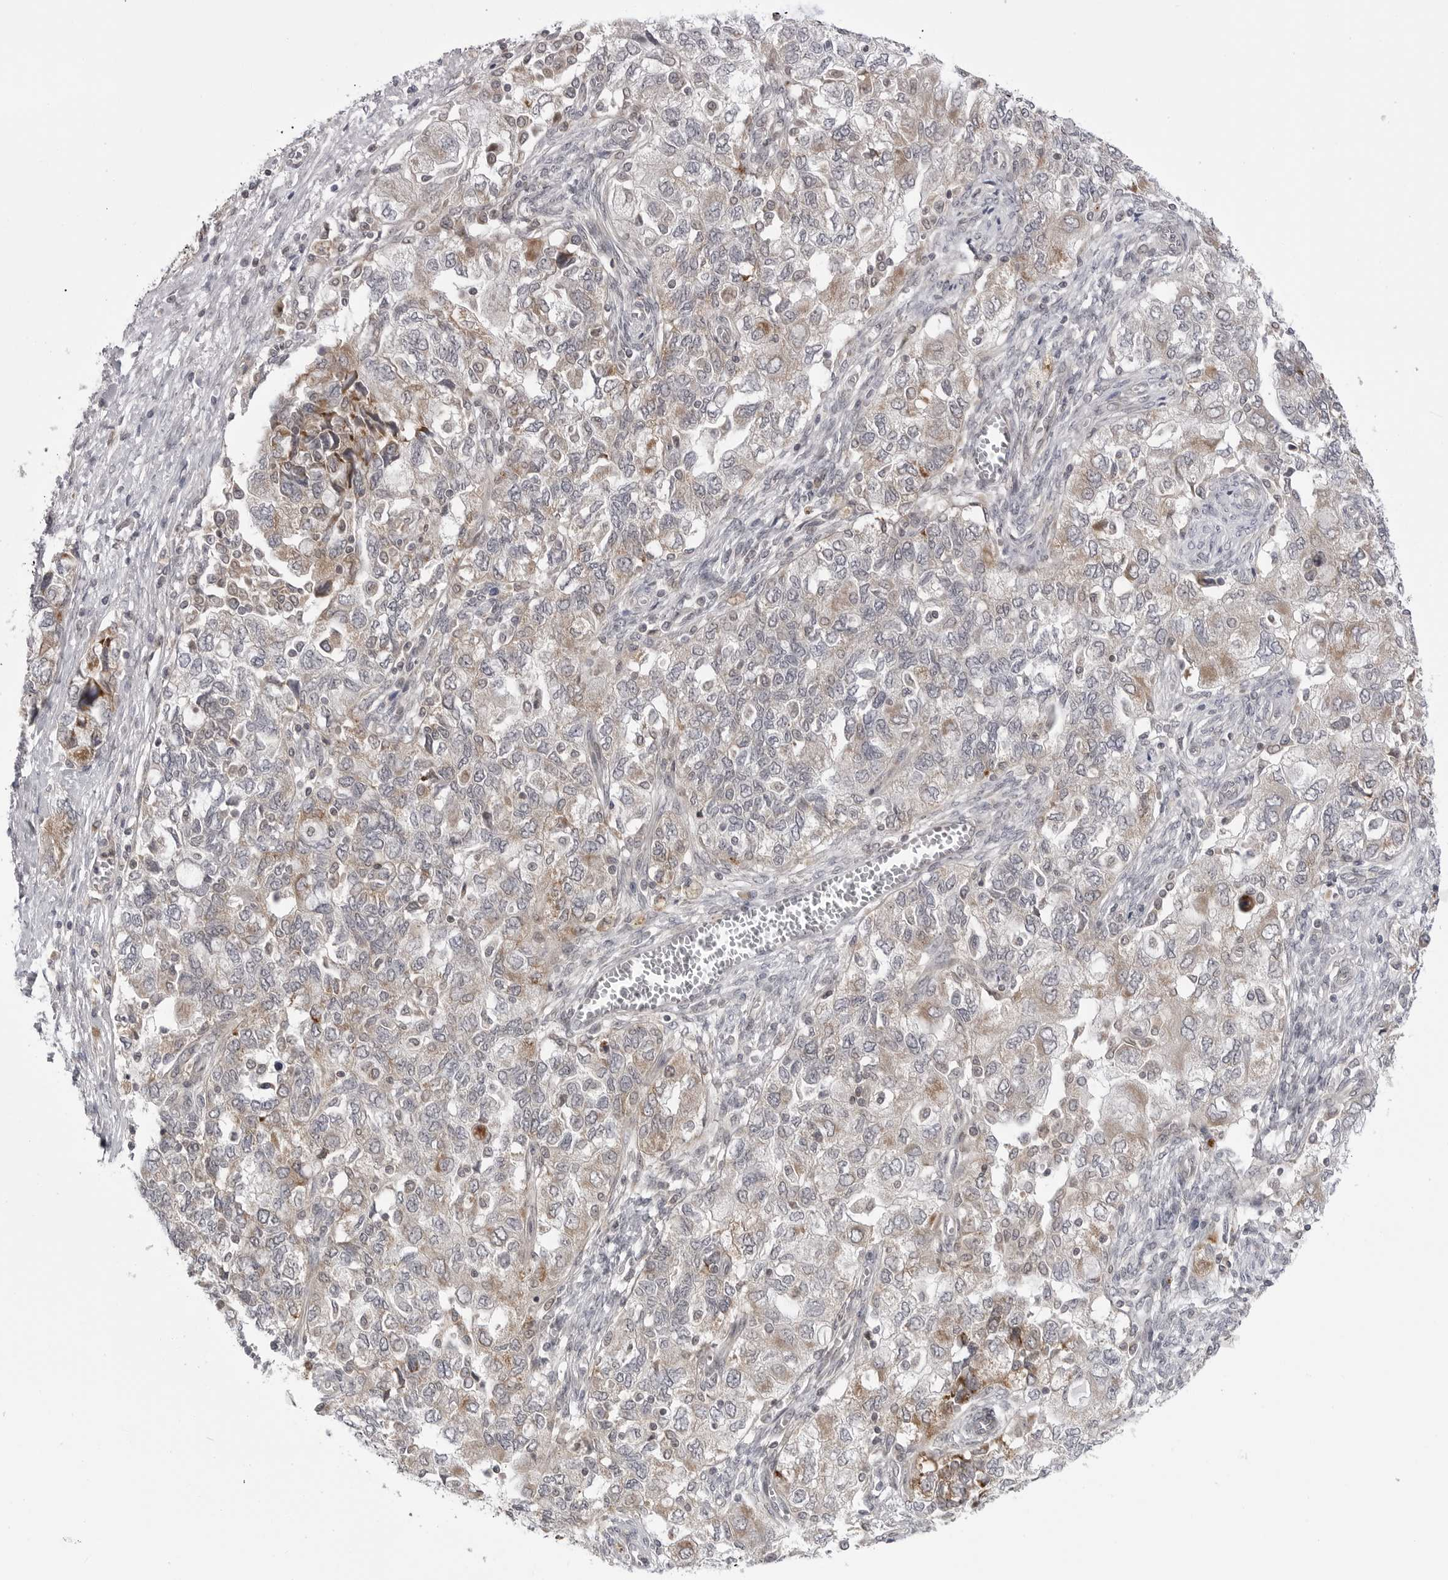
{"staining": {"intensity": "weak", "quantity": "25%-75%", "location": "cytoplasmic/membranous"}, "tissue": "ovarian cancer", "cell_type": "Tumor cells", "image_type": "cancer", "snomed": [{"axis": "morphology", "description": "Carcinoma, NOS"}, {"axis": "morphology", "description": "Cystadenocarcinoma, serous, NOS"}, {"axis": "topography", "description": "Ovary"}], "caption": "Ovarian cancer (serous cystadenocarcinoma) stained with a protein marker displays weak staining in tumor cells.", "gene": "CCDC18", "patient": {"sex": "female", "age": 69}}